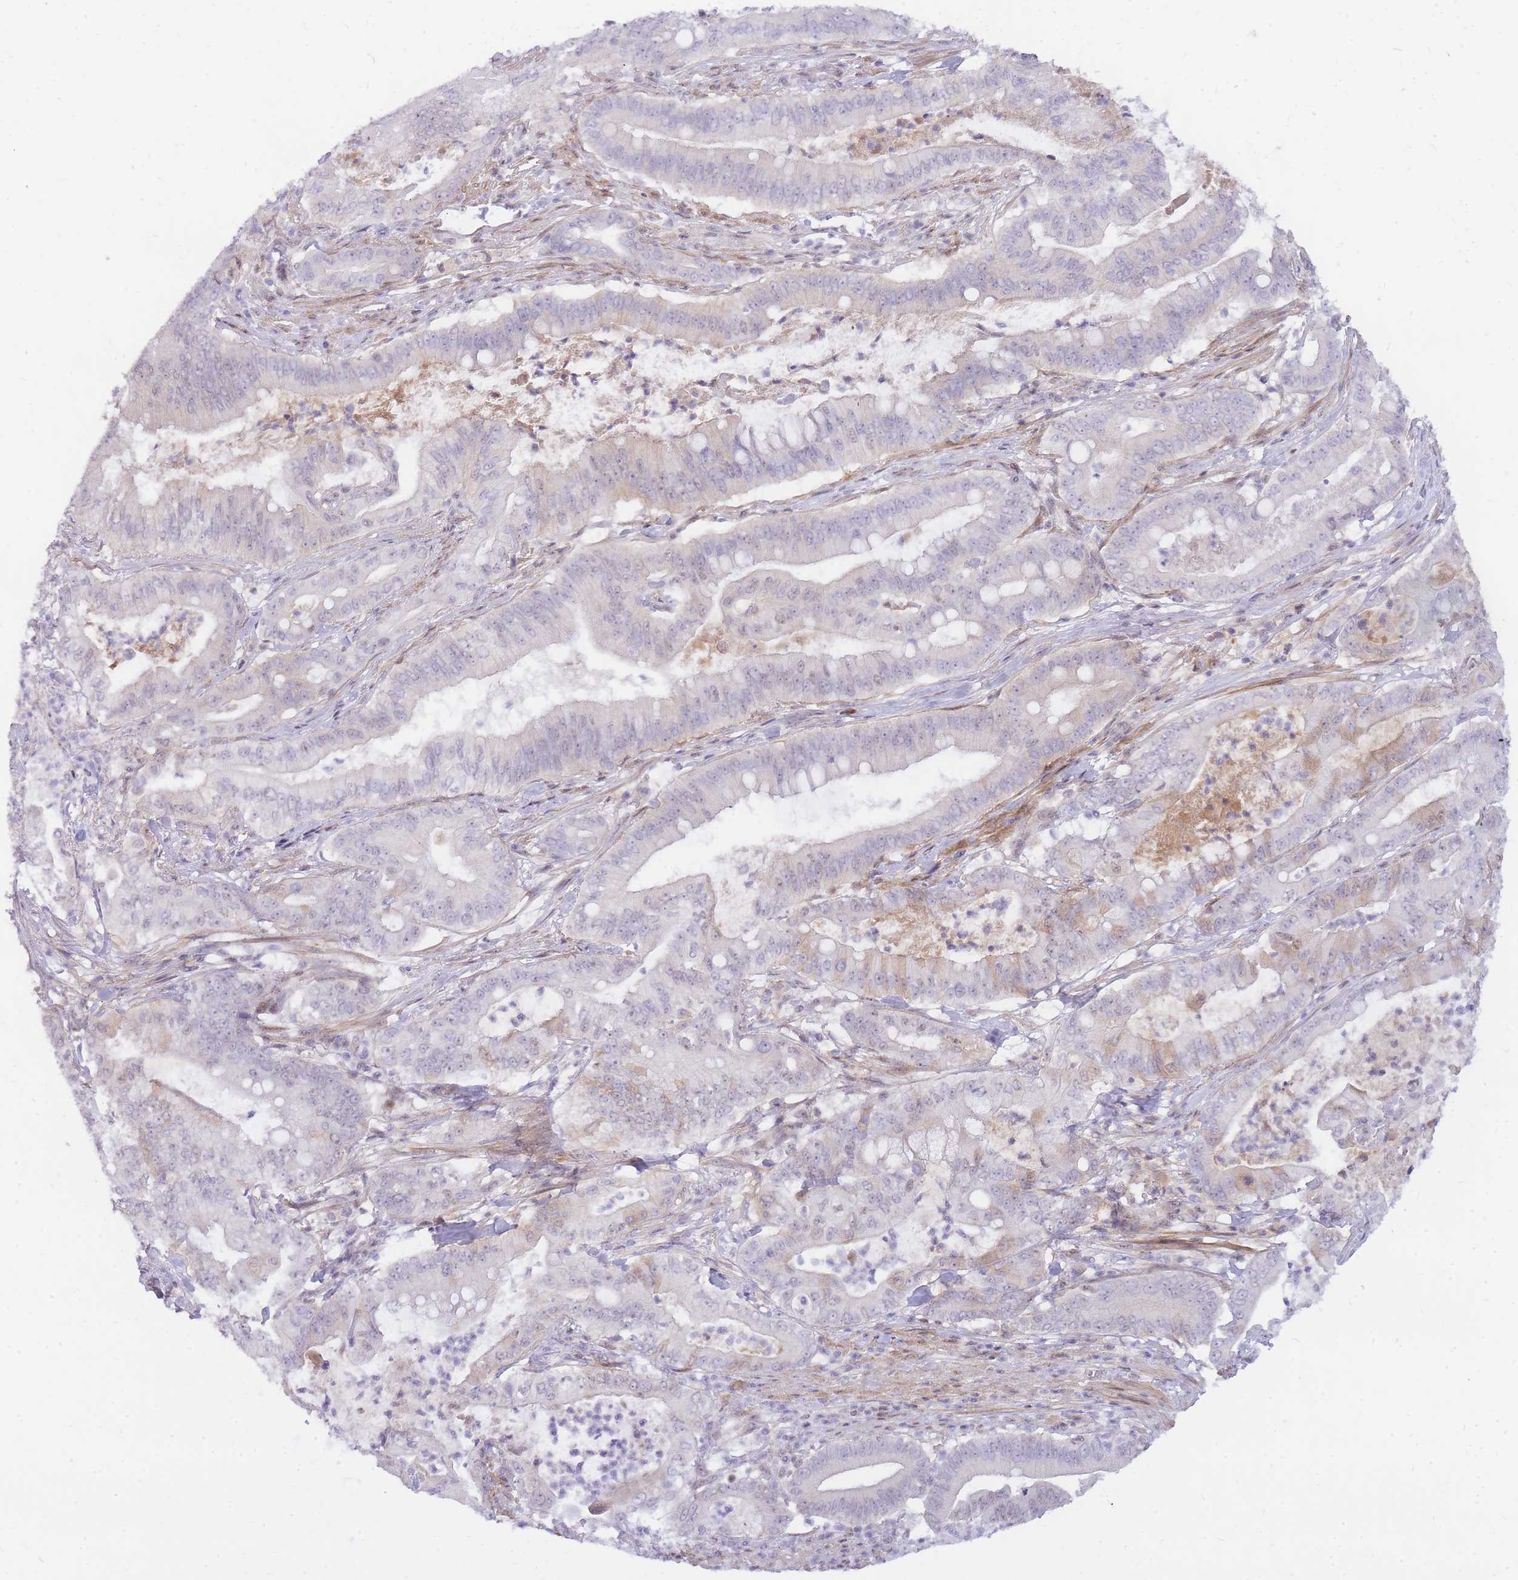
{"staining": {"intensity": "weak", "quantity": "25%-75%", "location": "nuclear"}, "tissue": "pancreatic cancer", "cell_type": "Tumor cells", "image_type": "cancer", "snomed": [{"axis": "morphology", "description": "Adenocarcinoma, NOS"}, {"axis": "topography", "description": "Pancreas"}], "caption": "High-power microscopy captured an immunohistochemistry (IHC) image of pancreatic adenocarcinoma, revealing weak nuclear expression in approximately 25%-75% of tumor cells.", "gene": "TLE2", "patient": {"sex": "male", "age": 71}}